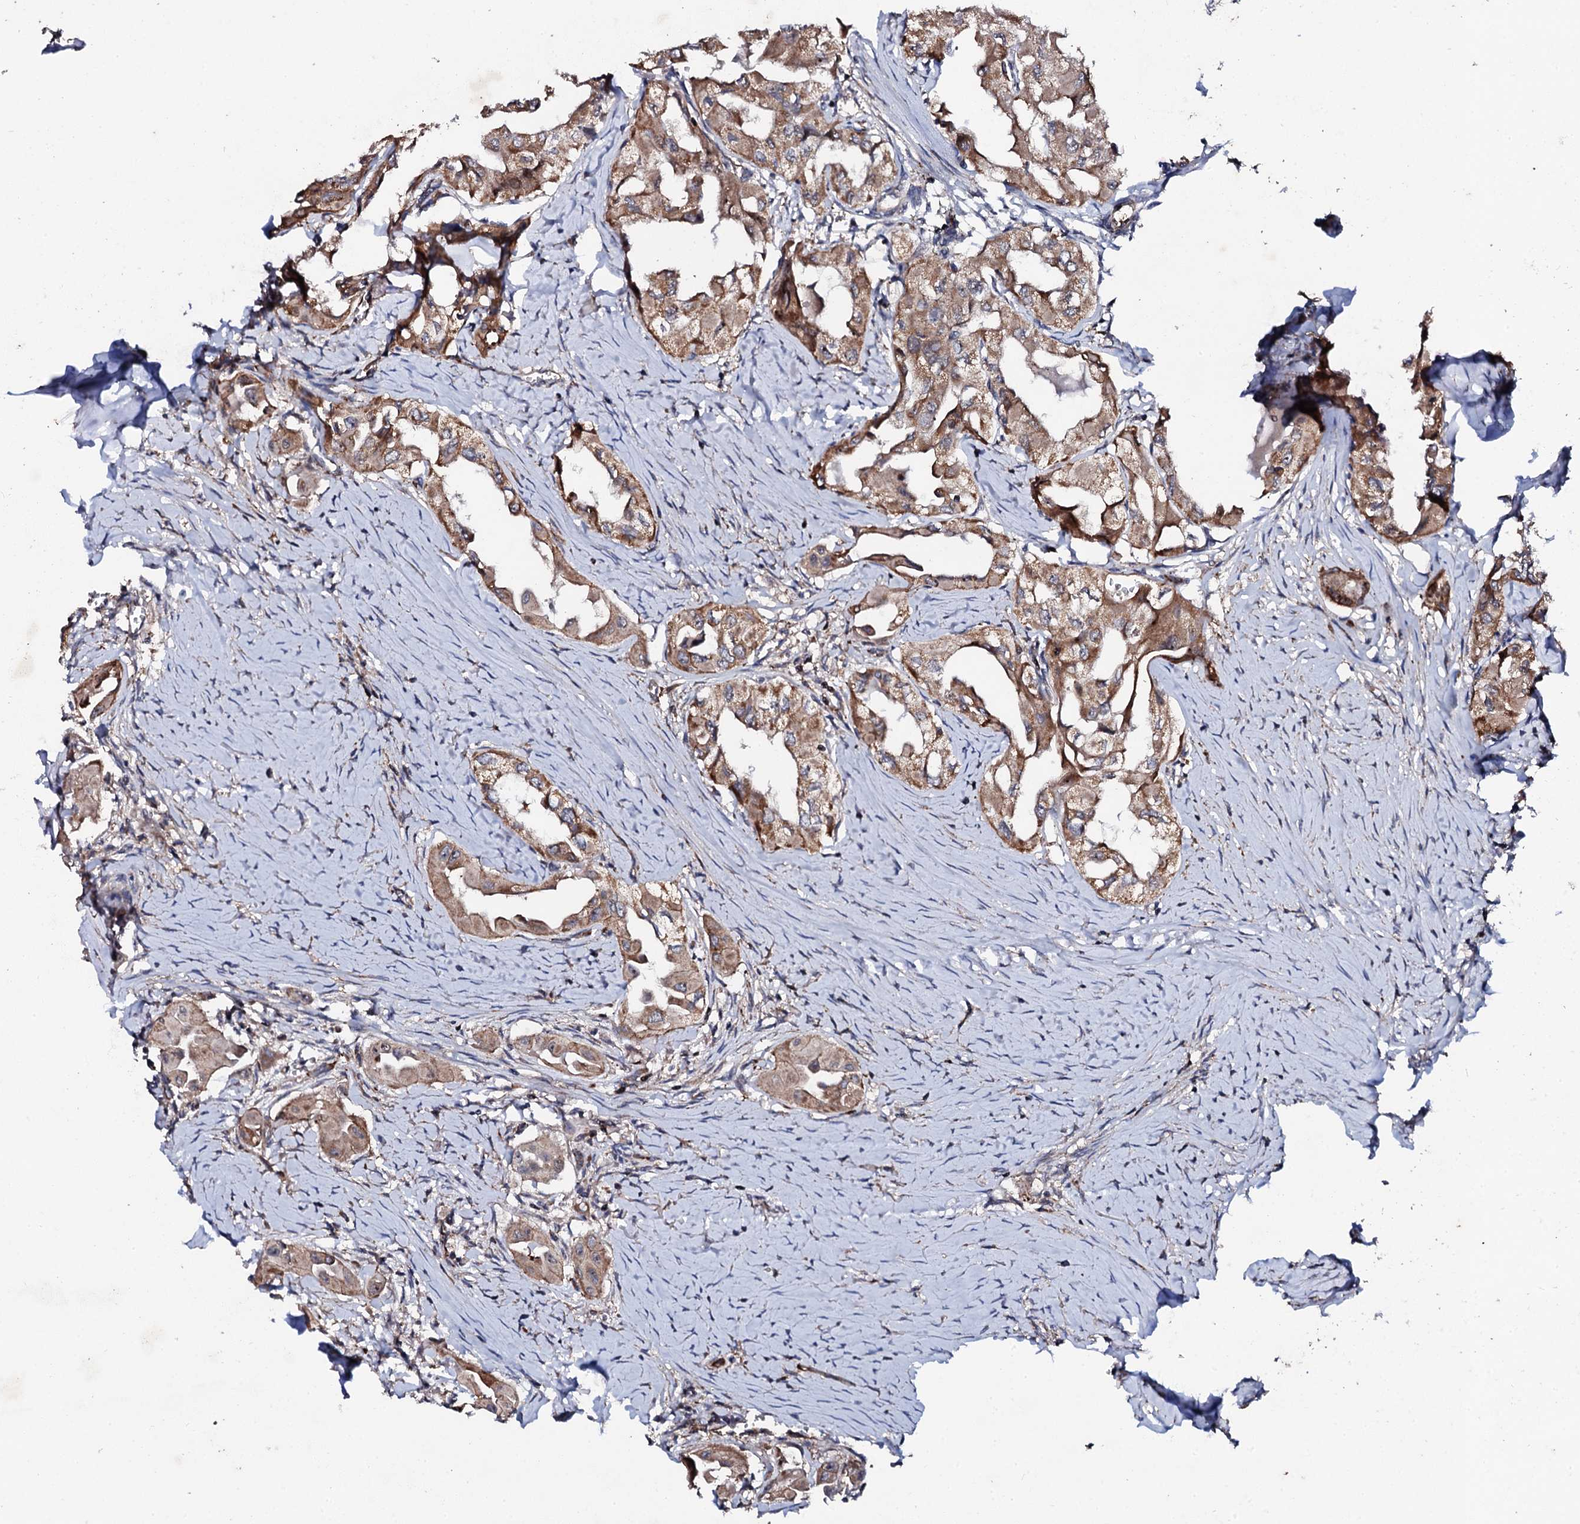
{"staining": {"intensity": "moderate", "quantity": ">75%", "location": "cytoplasmic/membranous"}, "tissue": "thyroid cancer", "cell_type": "Tumor cells", "image_type": "cancer", "snomed": [{"axis": "morphology", "description": "Papillary adenocarcinoma, NOS"}, {"axis": "topography", "description": "Thyroid gland"}], "caption": "Papillary adenocarcinoma (thyroid) stained with a brown dye shows moderate cytoplasmic/membranous positive expression in approximately >75% of tumor cells.", "gene": "GTPBP4", "patient": {"sex": "female", "age": 59}}